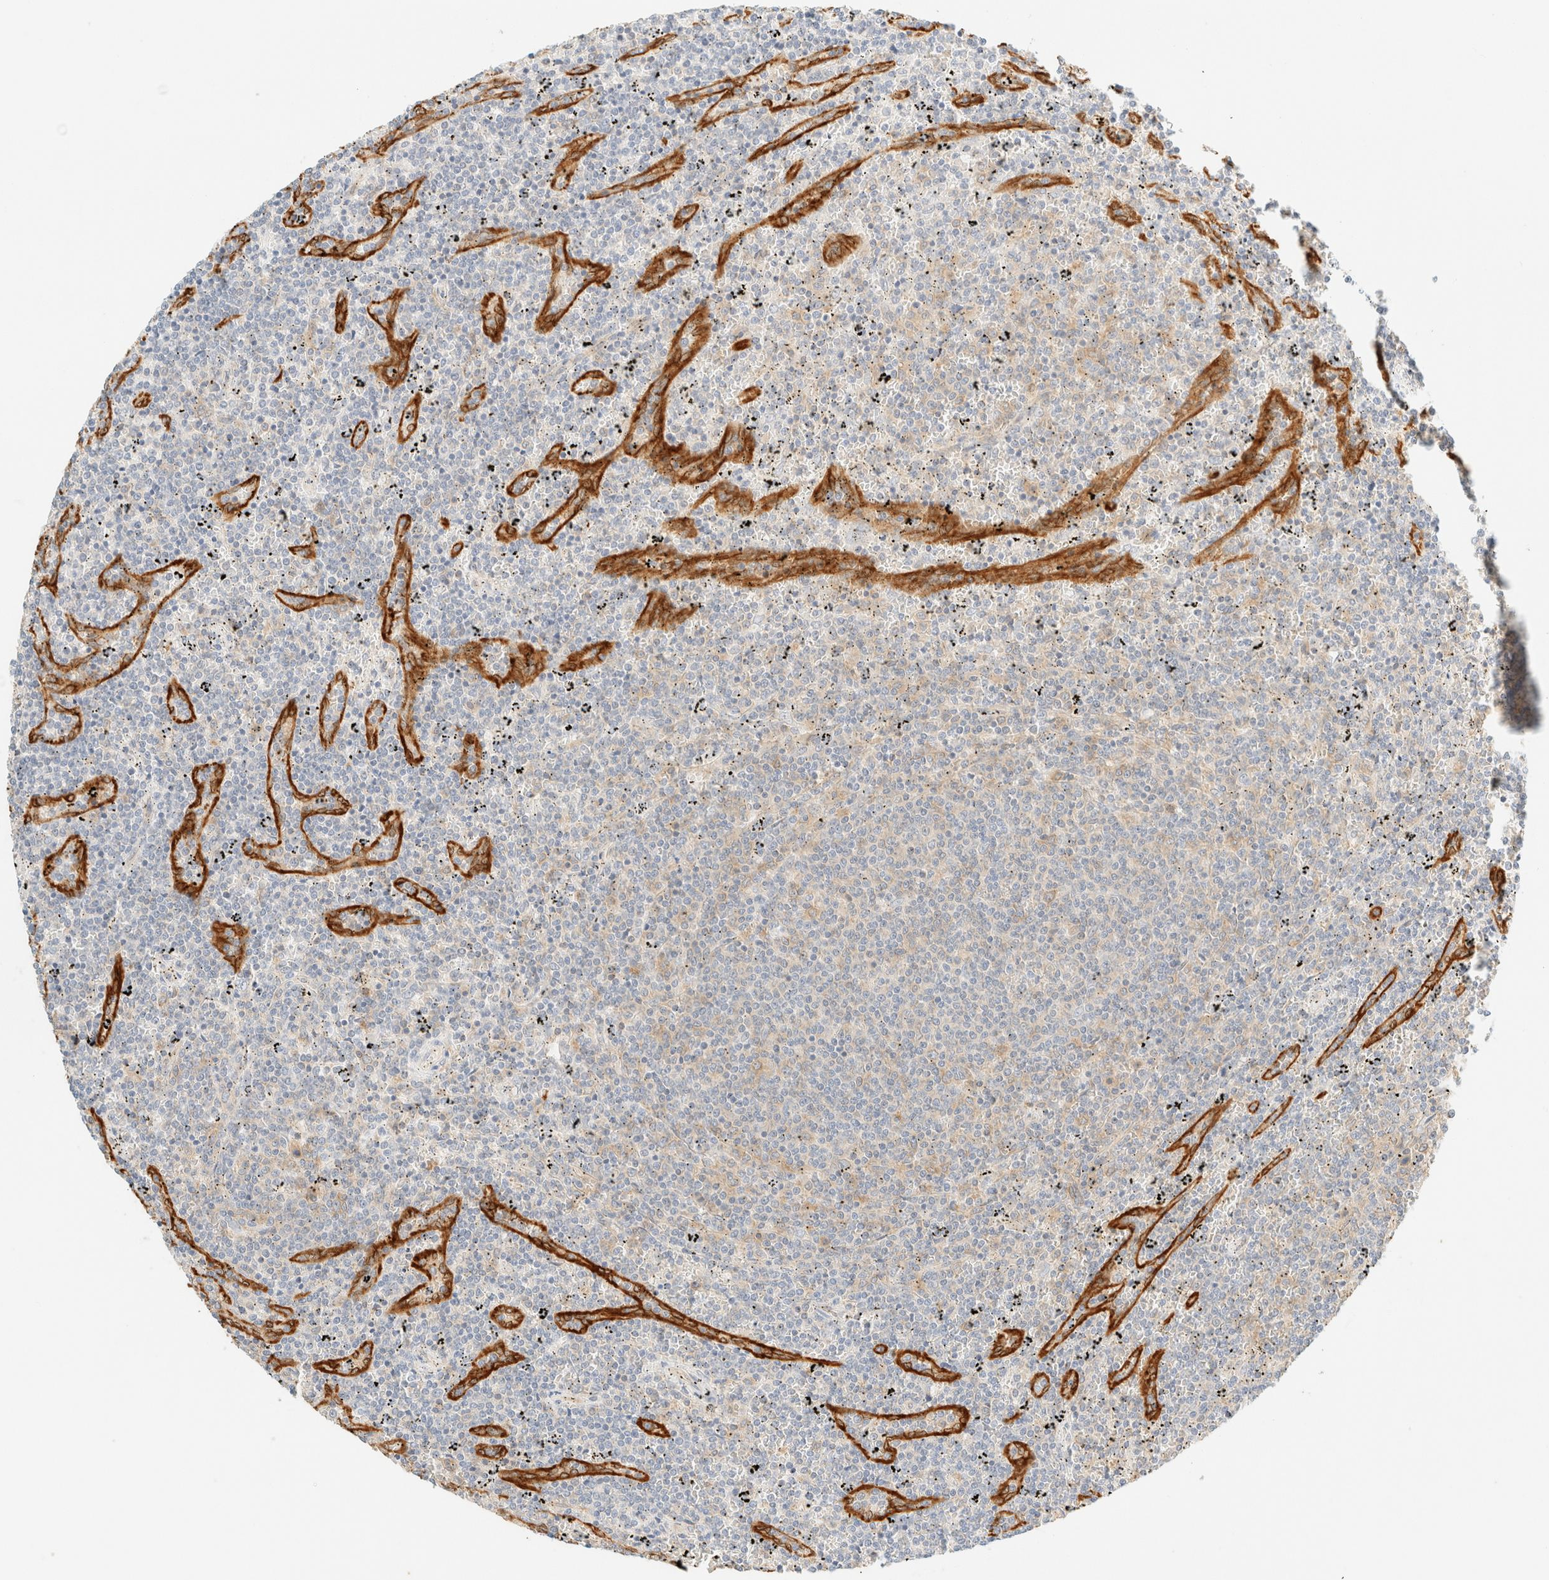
{"staining": {"intensity": "negative", "quantity": "none", "location": "none"}, "tissue": "lymphoma", "cell_type": "Tumor cells", "image_type": "cancer", "snomed": [{"axis": "morphology", "description": "Malignant lymphoma, non-Hodgkin's type, Low grade"}, {"axis": "topography", "description": "Spleen"}], "caption": "High magnification brightfield microscopy of lymphoma stained with DAB (brown) and counterstained with hematoxylin (blue): tumor cells show no significant staining. (DAB (3,3'-diaminobenzidine) immunohistochemistry (IHC), high magnification).", "gene": "FHOD1", "patient": {"sex": "female", "age": 50}}